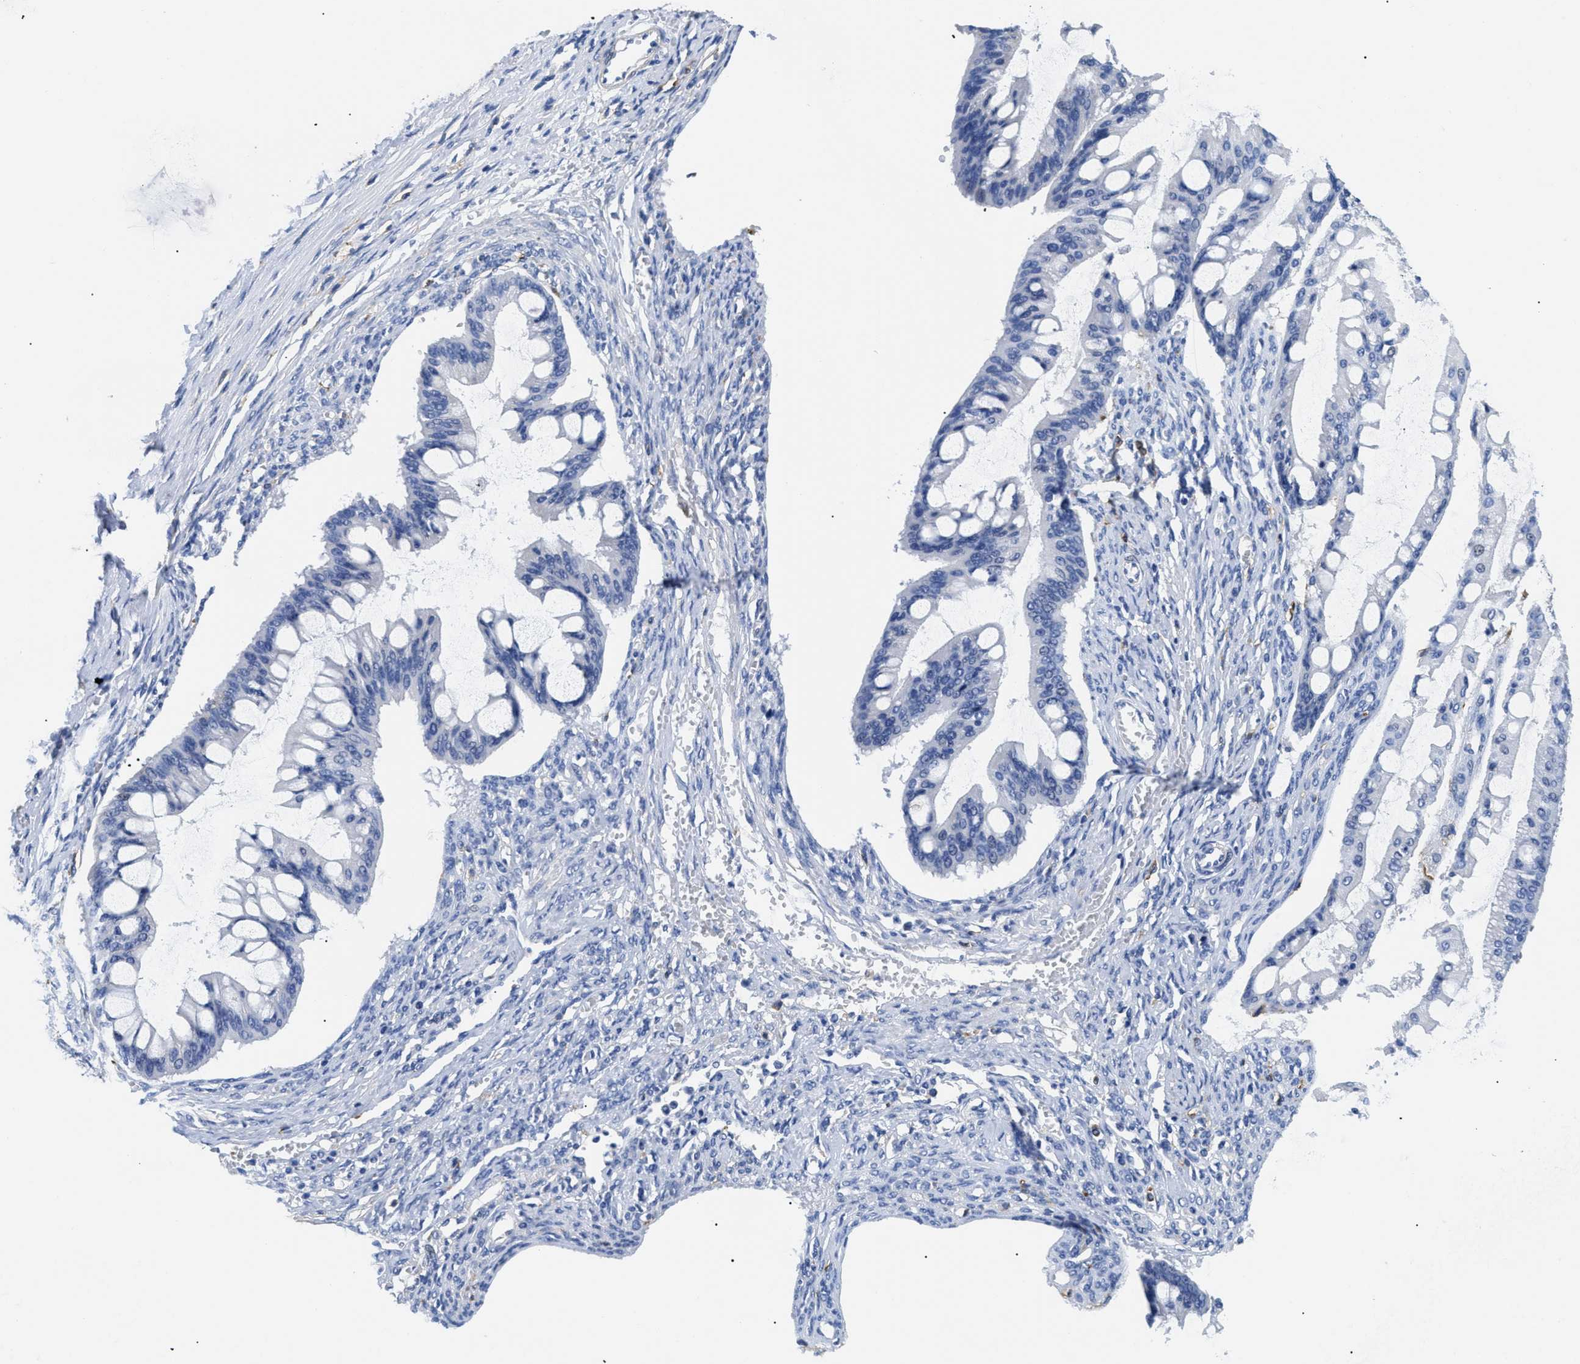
{"staining": {"intensity": "negative", "quantity": "none", "location": "none"}, "tissue": "ovarian cancer", "cell_type": "Tumor cells", "image_type": "cancer", "snomed": [{"axis": "morphology", "description": "Cystadenocarcinoma, mucinous, NOS"}, {"axis": "topography", "description": "Ovary"}], "caption": "This is an immunohistochemistry image of human mucinous cystadenocarcinoma (ovarian). There is no positivity in tumor cells.", "gene": "HLA-DPA1", "patient": {"sex": "female", "age": 73}}